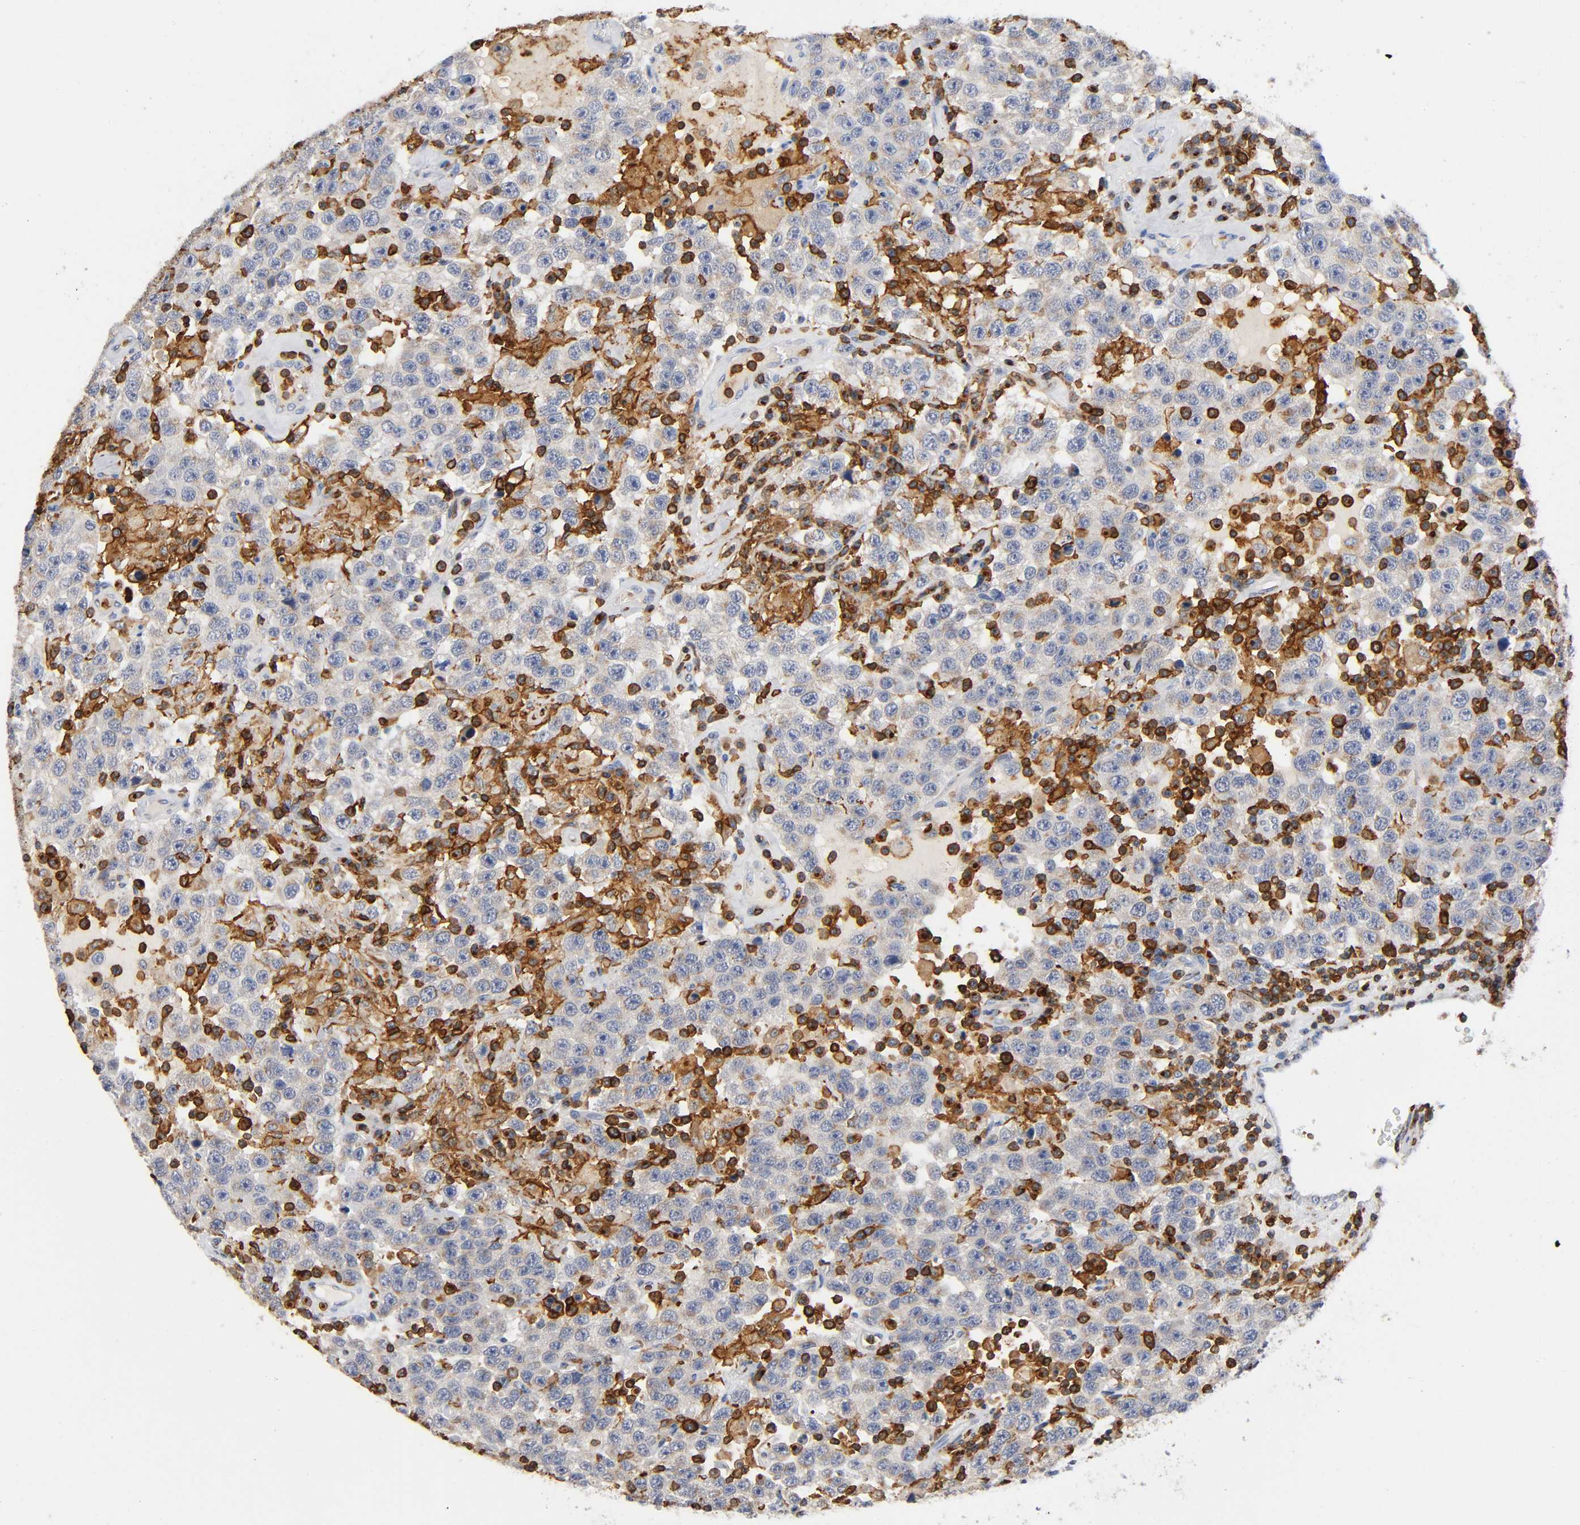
{"staining": {"intensity": "weak", "quantity": "25%-75%", "location": "cytoplasmic/membranous"}, "tissue": "testis cancer", "cell_type": "Tumor cells", "image_type": "cancer", "snomed": [{"axis": "morphology", "description": "Seminoma, NOS"}, {"axis": "topography", "description": "Testis"}], "caption": "Weak cytoplasmic/membranous expression is seen in approximately 25%-75% of tumor cells in seminoma (testis).", "gene": "CAPN10", "patient": {"sex": "male", "age": 41}}